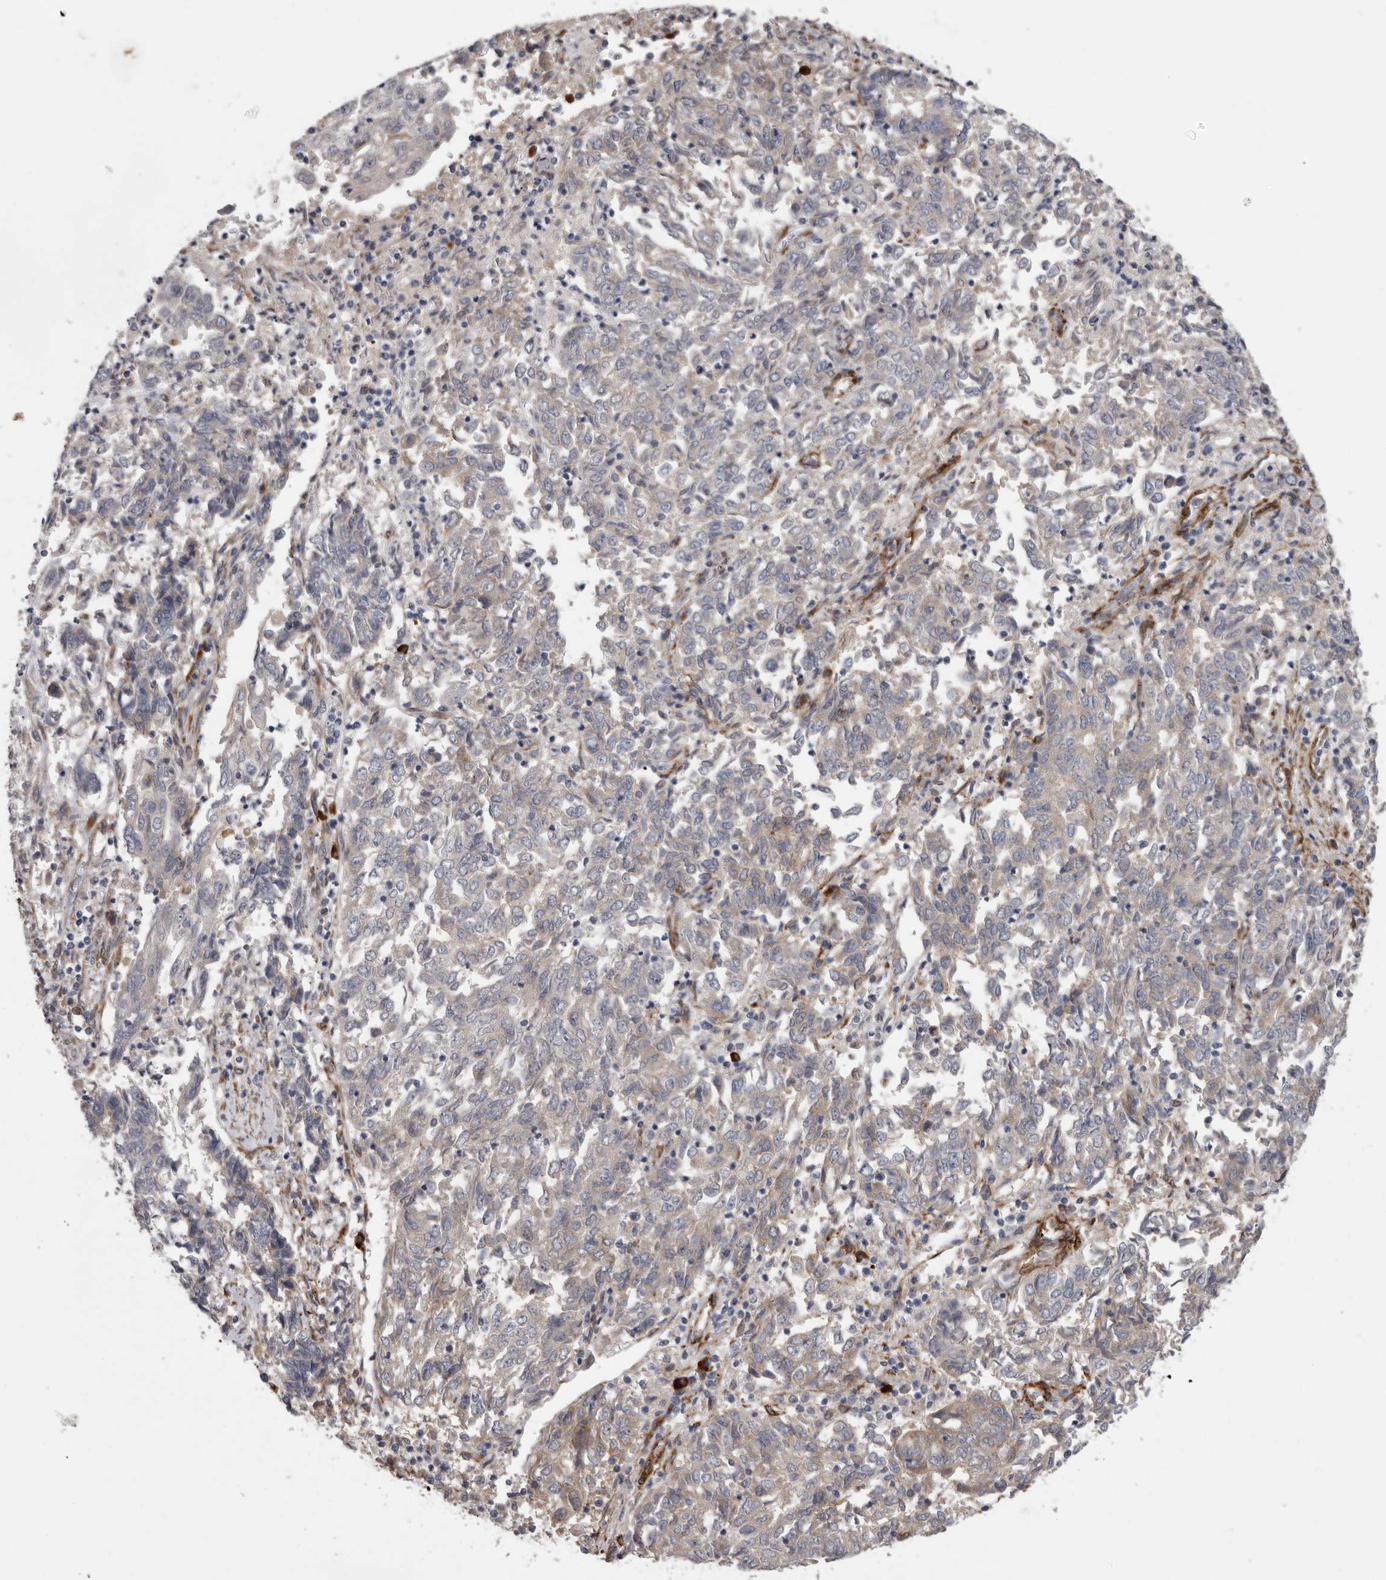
{"staining": {"intensity": "negative", "quantity": "none", "location": "none"}, "tissue": "endometrial cancer", "cell_type": "Tumor cells", "image_type": "cancer", "snomed": [{"axis": "morphology", "description": "Adenocarcinoma, NOS"}, {"axis": "topography", "description": "Endometrium"}], "caption": "An image of human adenocarcinoma (endometrial) is negative for staining in tumor cells. The staining is performed using DAB brown chromogen with nuclei counter-stained in using hematoxylin.", "gene": "ATXN3L", "patient": {"sex": "female", "age": 80}}